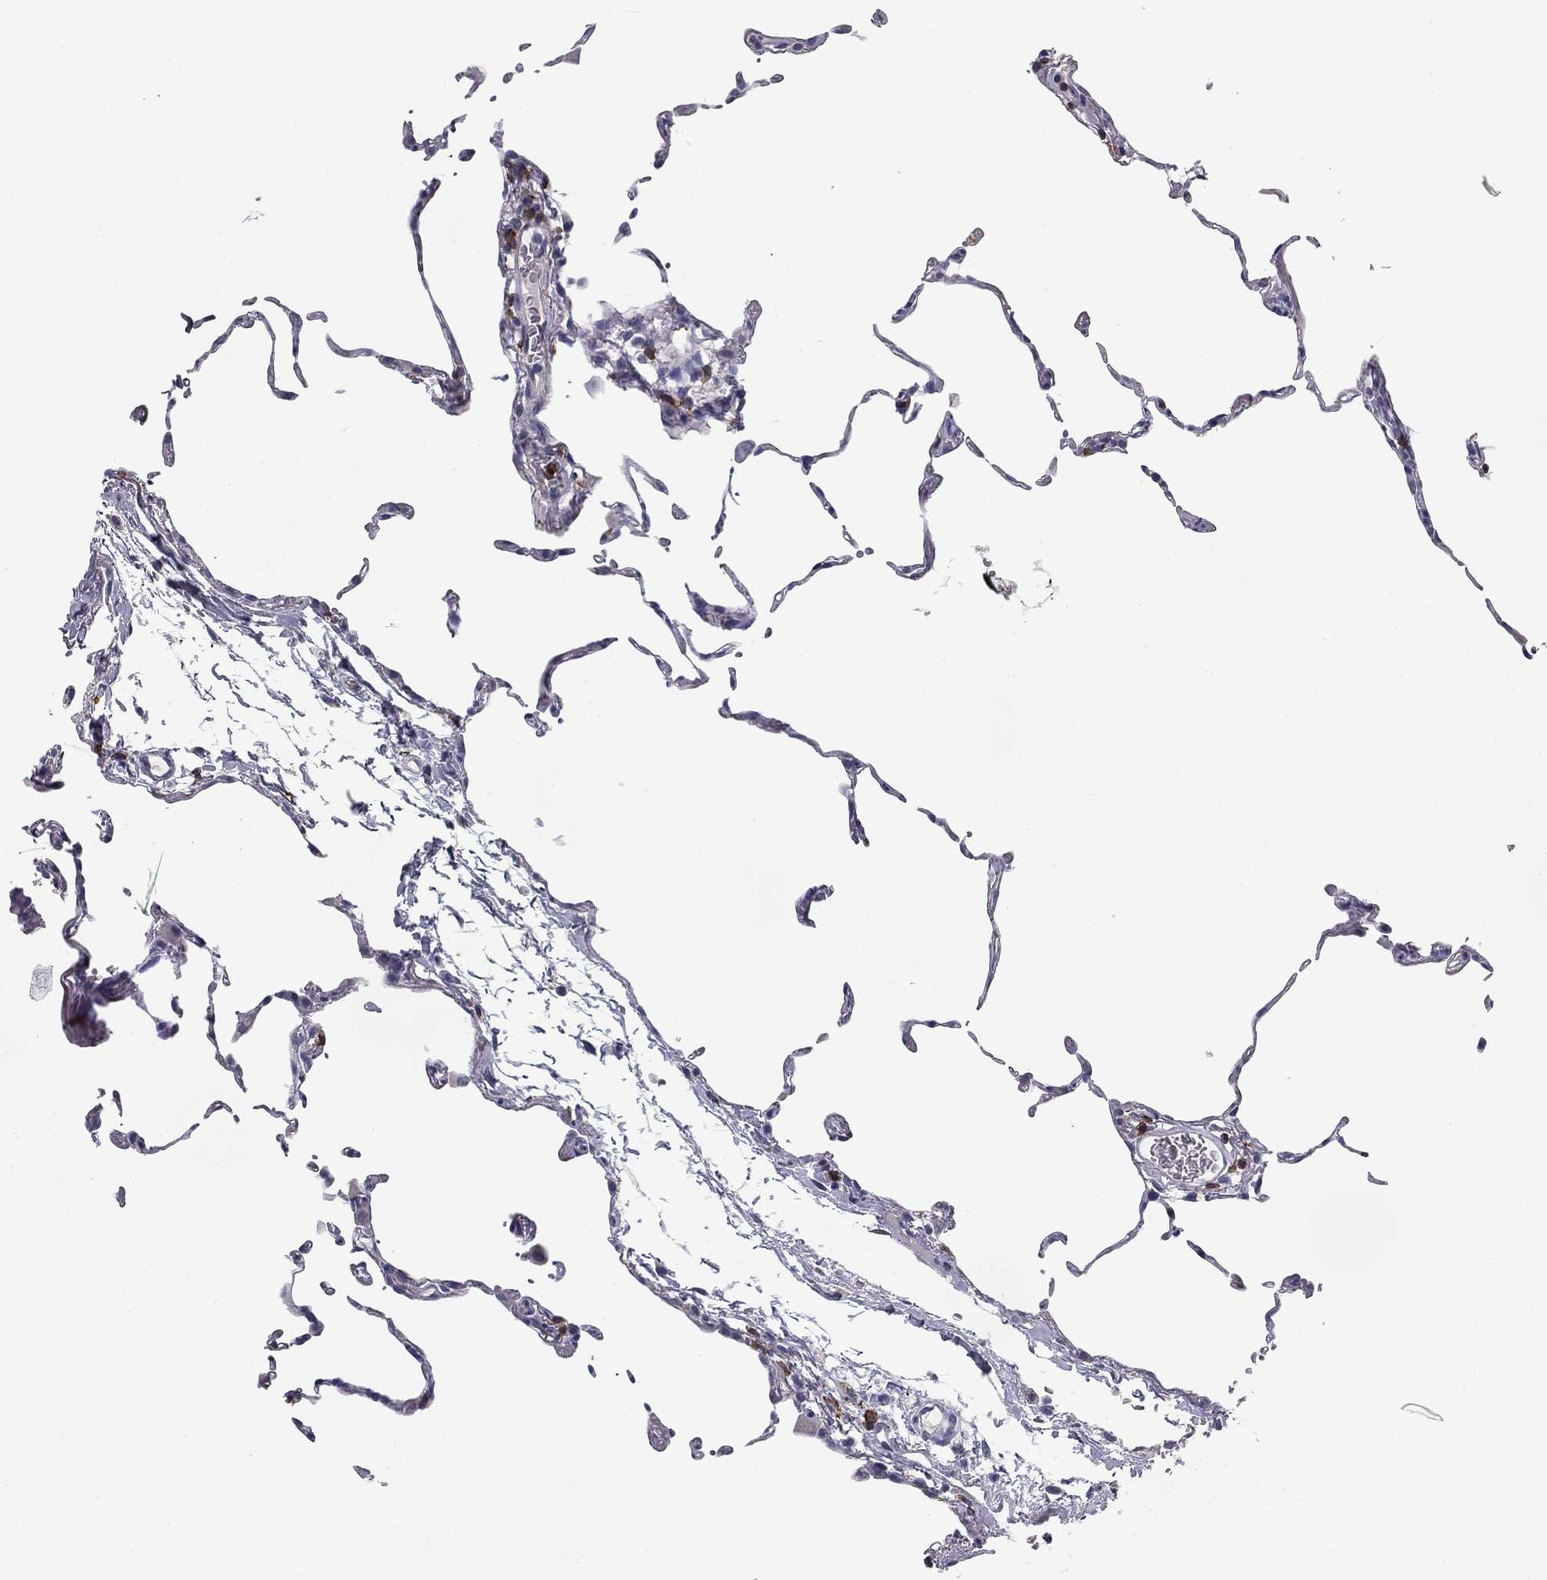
{"staining": {"intensity": "negative", "quantity": "none", "location": "none"}, "tissue": "lung", "cell_type": "Alveolar cells", "image_type": "normal", "snomed": [{"axis": "morphology", "description": "Normal tissue, NOS"}, {"axis": "topography", "description": "Lung"}], "caption": "IHC of normal human lung displays no positivity in alveolar cells.", "gene": "TRAT1", "patient": {"sex": "female", "age": 57}}